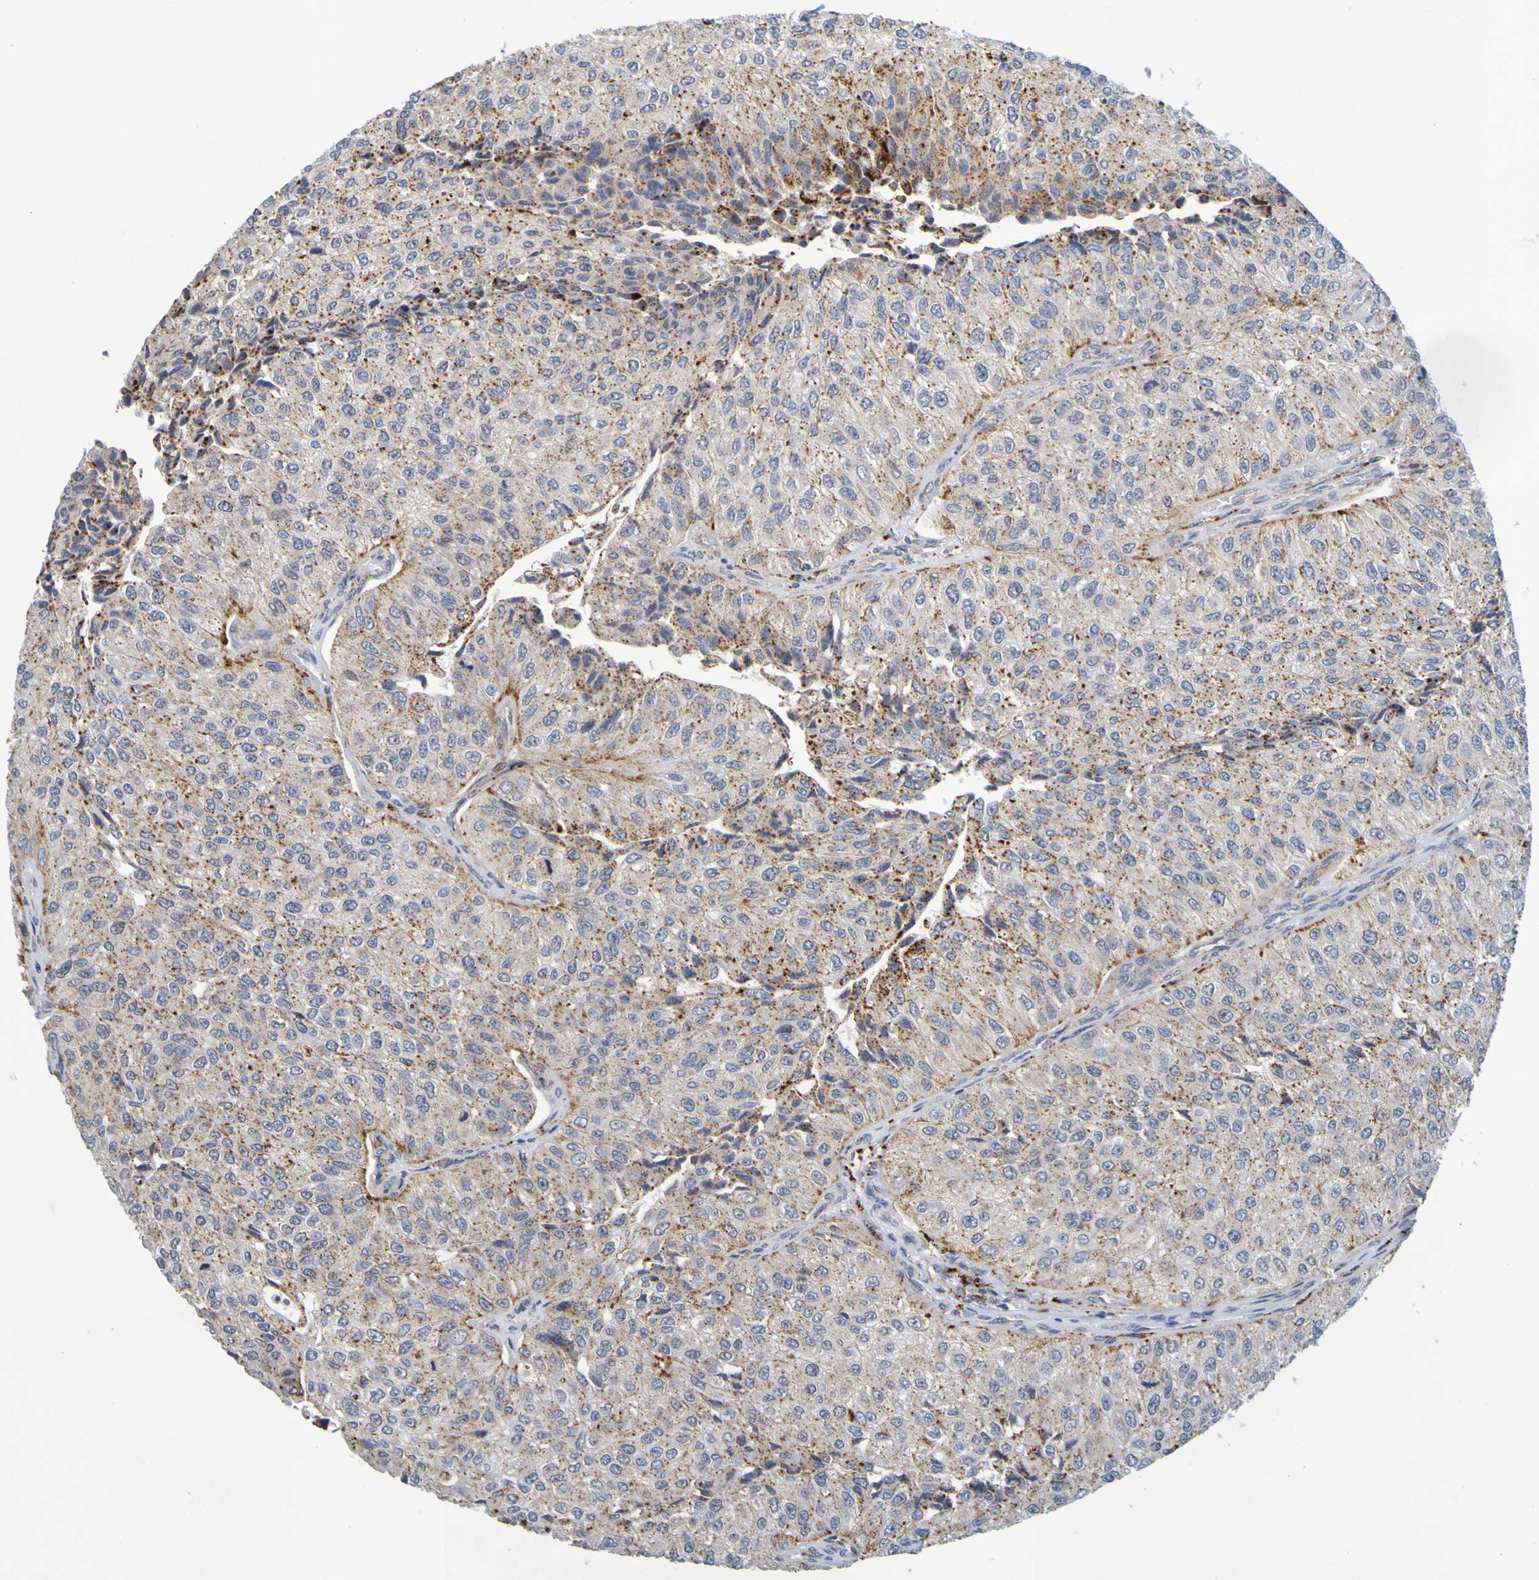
{"staining": {"intensity": "moderate", "quantity": "25%-75%", "location": "cytoplasmic/membranous"}, "tissue": "urothelial cancer", "cell_type": "Tumor cells", "image_type": "cancer", "snomed": [{"axis": "morphology", "description": "Urothelial carcinoma, High grade"}, {"axis": "topography", "description": "Kidney"}, {"axis": "topography", "description": "Urinary bladder"}], "caption": "Urothelial cancer stained with a brown dye demonstrates moderate cytoplasmic/membranous positive positivity in approximately 25%-75% of tumor cells.", "gene": "TPH1", "patient": {"sex": "male", "age": 77}}